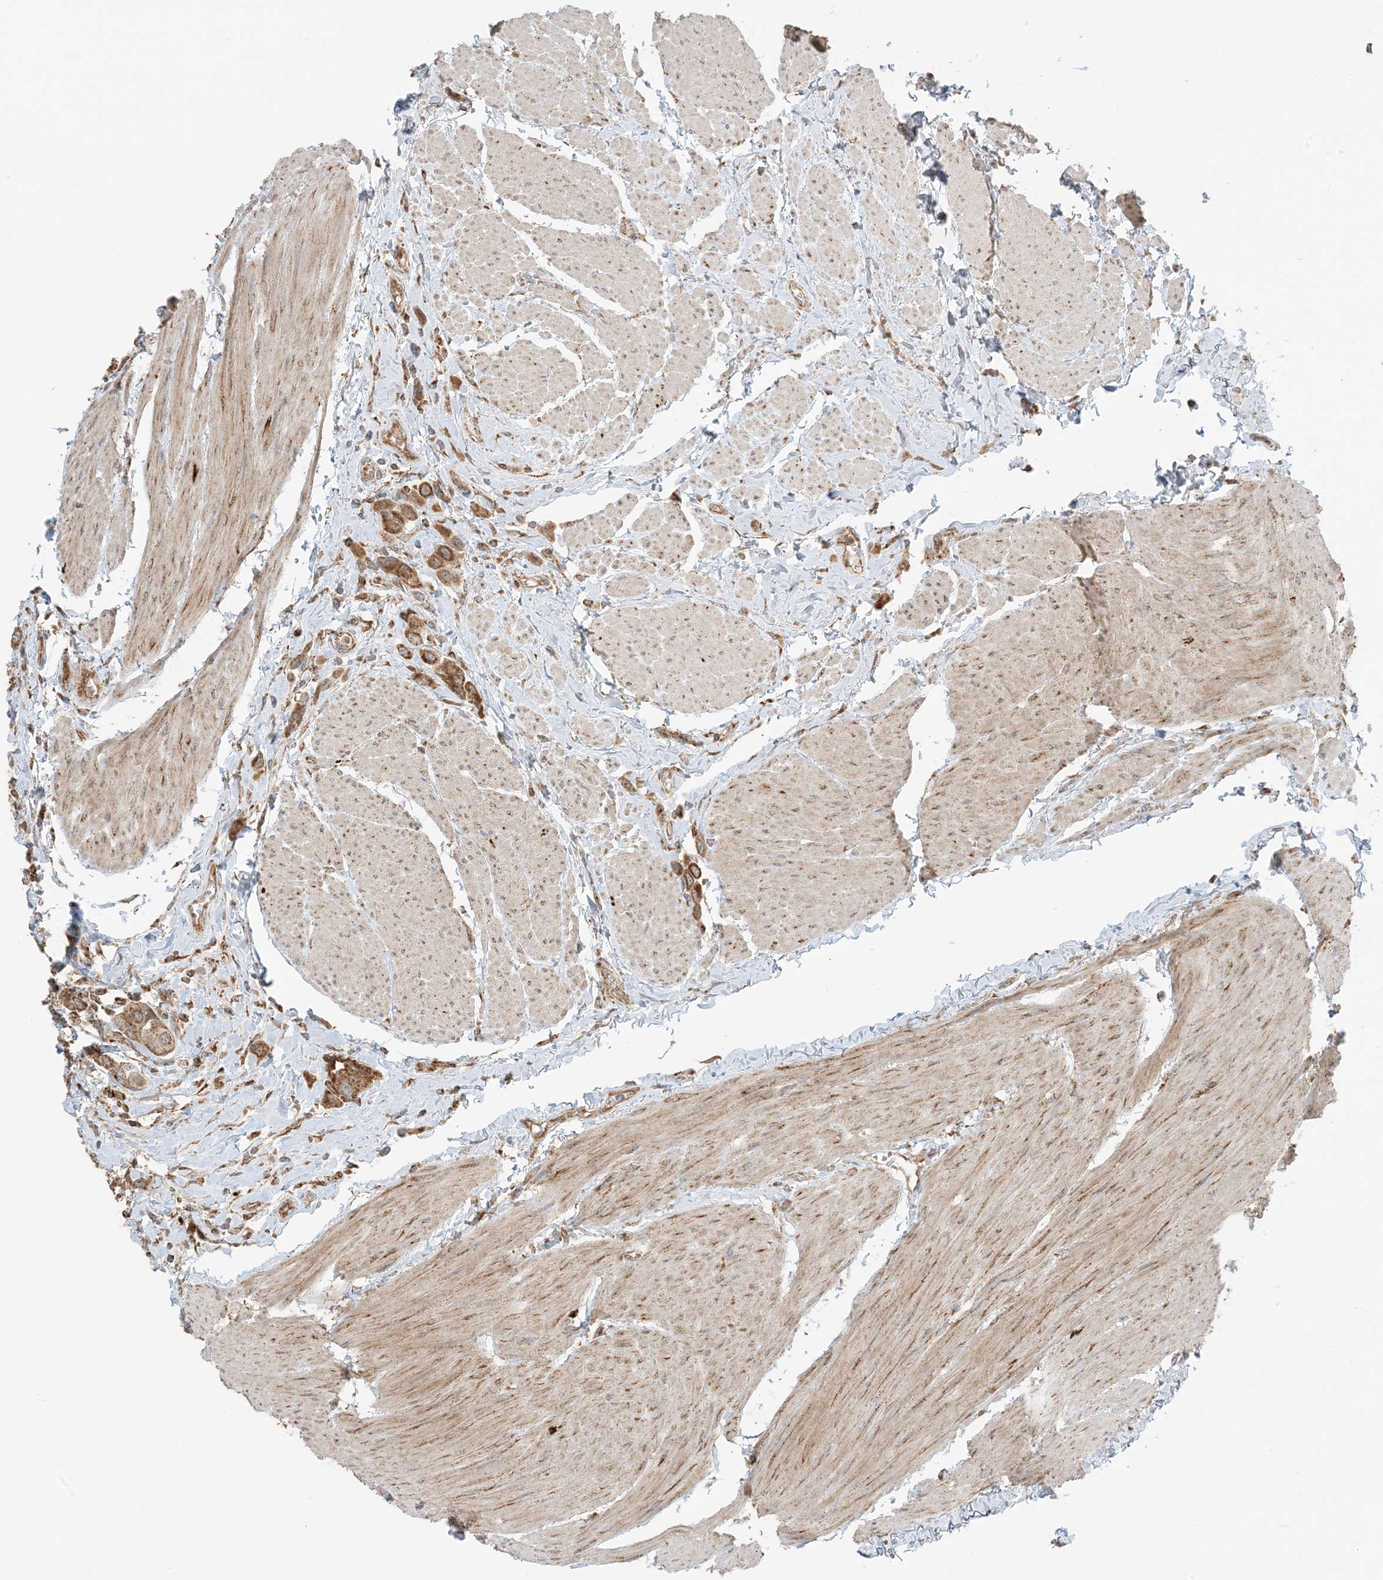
{"staining": {"intensity": "strong", "quantity": ">75%", "location": "cytoplasmic/membranous"}, "tissue": "urothelial cancer", "cell_type": "Tumor cells", "image_type": "cancer", "snomed": [{"axis": "morphology", "description": "Urothelial carcinoma, High grade"}, {"axis": "topography", "description": "Urinary bladder"}], "caption": "Immunohistochemical staining of human urothelial cancer demonstrates high levels of strong cytoplasmic/membranous positivity in about >75% of tumor cells.", "gene": "N4BP3", "patient": {"sex": "male", "age": 50}}